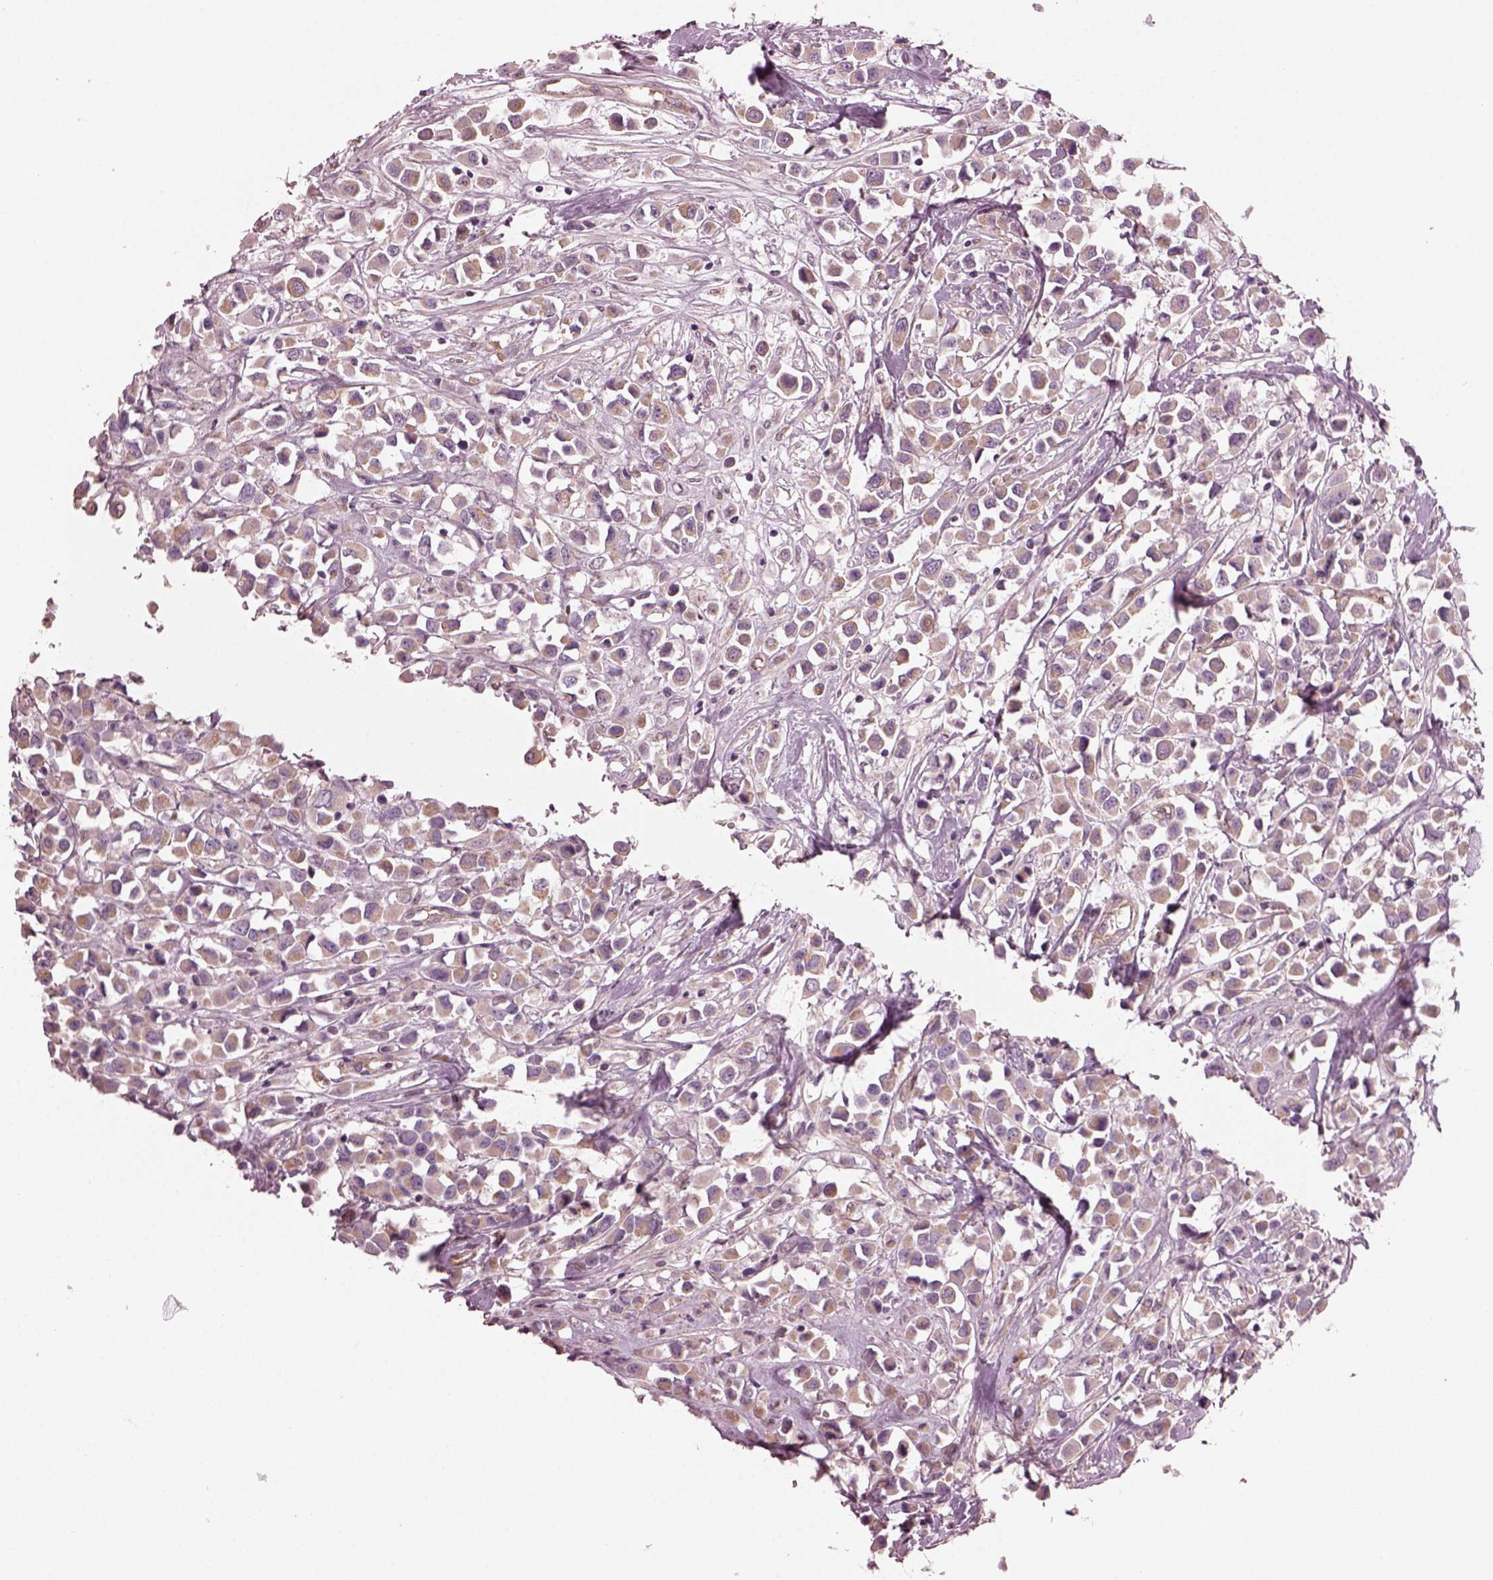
{"staining": {"intensity": "weak", "quantity": ">75%", "location": "cytoplasmic/membranous"}, "tissue": "breast cancer", "cell_type": "Tumor cells", "image_type": "cancer", "snomed": [{"axis": "morphology", "description": "Duct carcinoma"}, {"axis": "topography", "description": "Breast"}], "caption": "High-magnification brightfield microscopy of breast cancer (infiltrating ductal carcinoma) stained with DAB (3,3'-diaminobenzidine) (brown) and counterstained with hematoxylin (blue). tumor cells exhibit weak cytoplasmic/membranous expression is identified in approximately>75% of cells. The staining is performed using DAB brown chromogen to label protein expression. The nuclei are counter-stained blue using hematoxylin.", "gene": "ODAD1", "patient": {"sex": "female", "age": 61}}